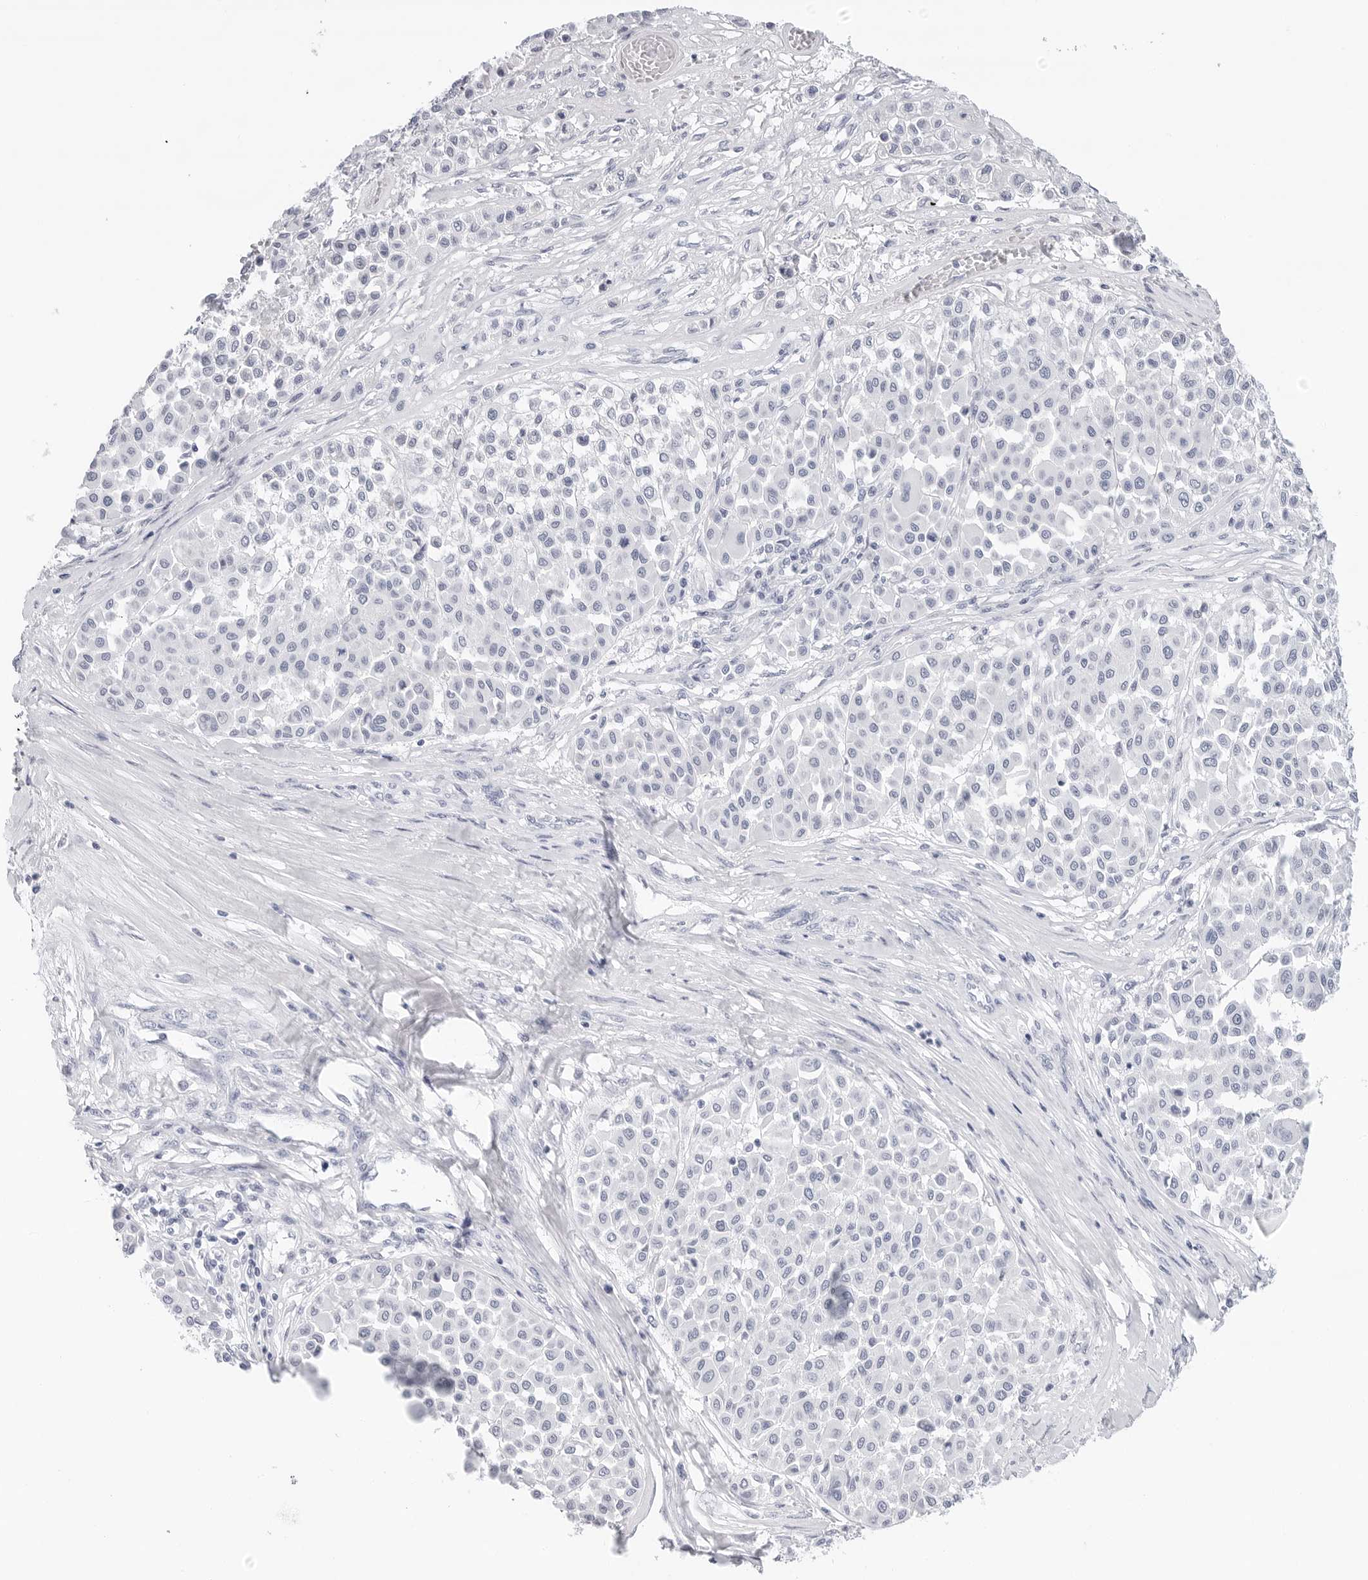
{"staining": {"intensity": "negative", "quantity": "none", "location": "none"}, "tissue": "melanoma", "cell_type": "Tumor cells", "image_type": "cancer", "snomed": [{"axis": "morphology", "description": "Malignant melanoma, Metastatic site"}, {"axis": "topography", "description": "Soft tissue"}], "caption": "An immunohistochemistry image of melanoma is shown. There is no staining in tumor cells of melanoma.", "gene": "SLC19A1", "patient": {"sex": "male", "age": 41}}